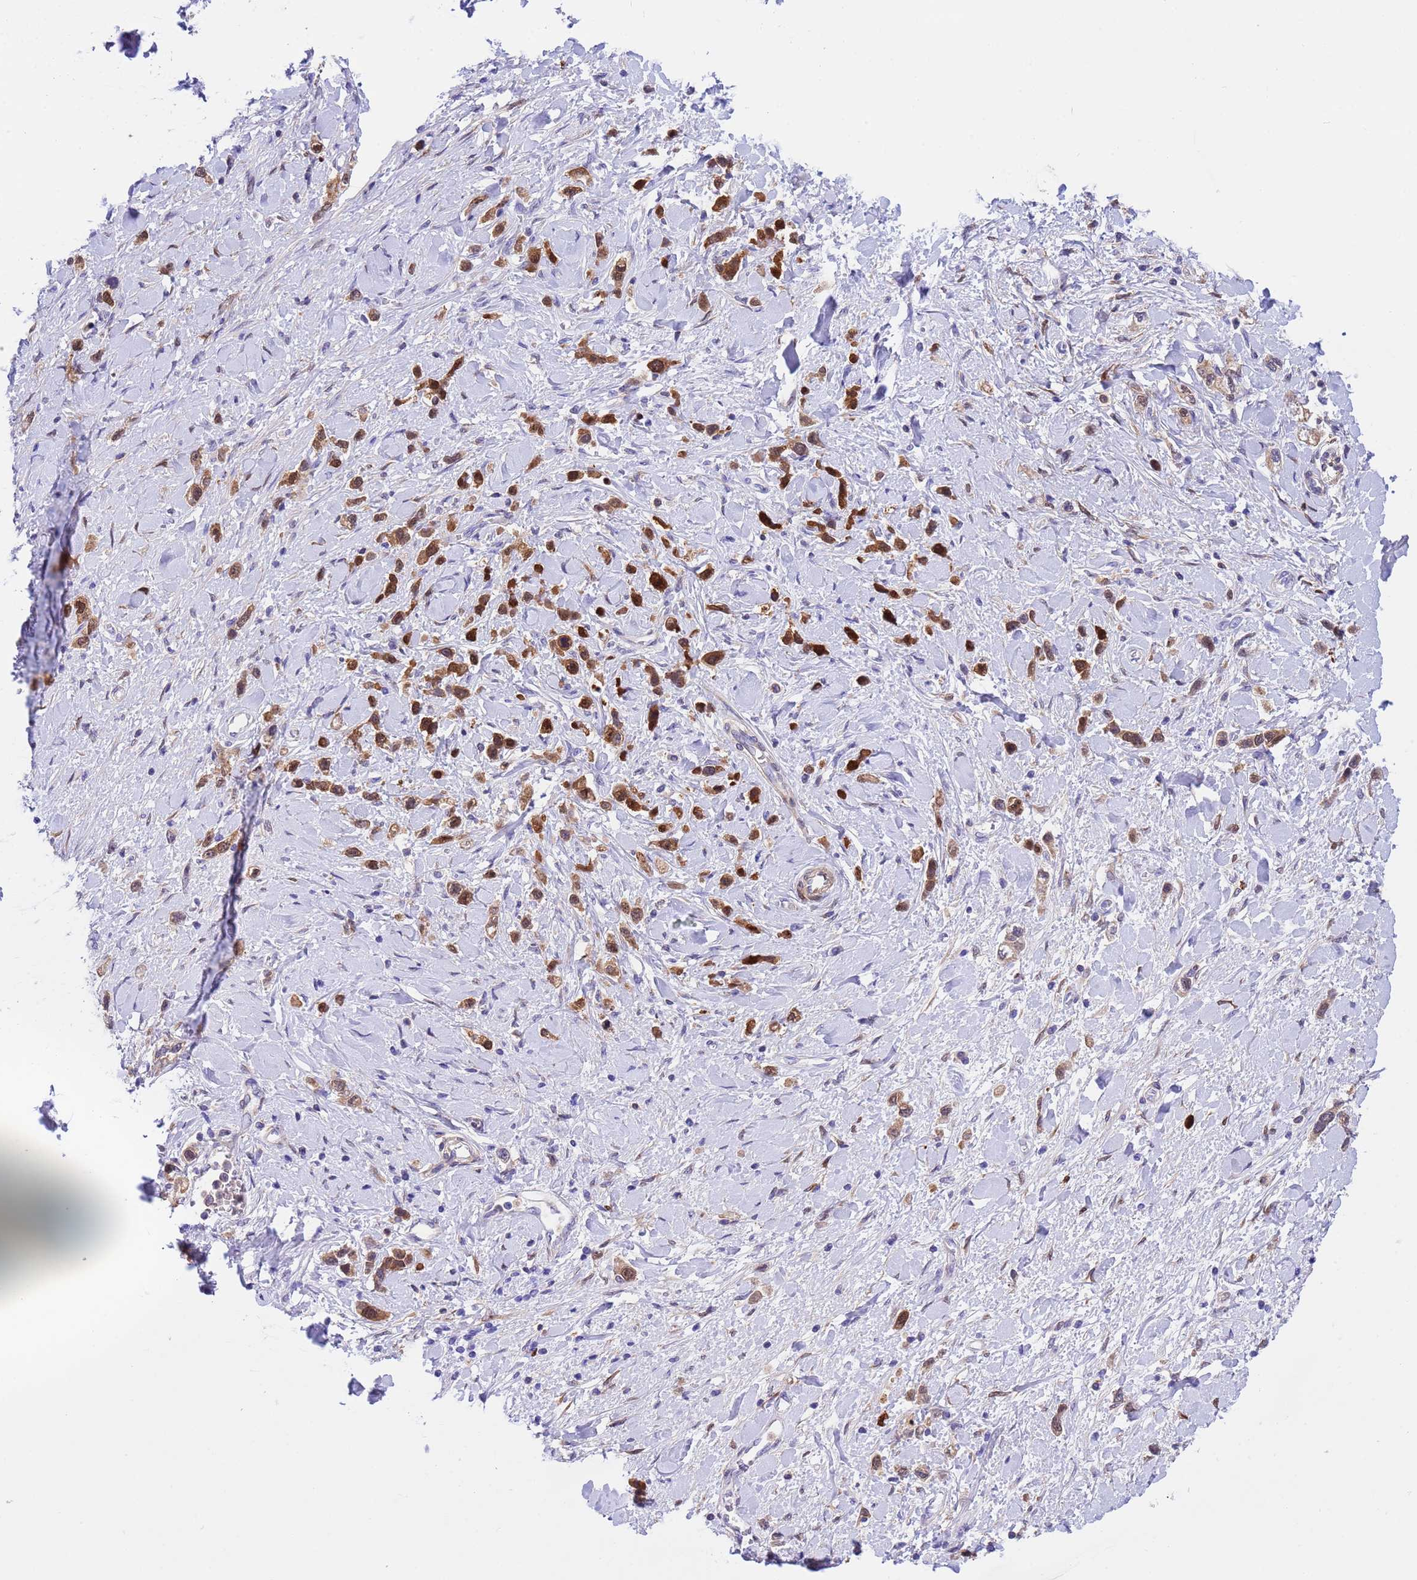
{"staining": {"intensity": "moderate", "quantity": ">75%", "location": "cytoplasmic/membranous,nuclear"}, "tissue": "stomach cancer", "cell_type": "Tumor cells", "image_type": "cancer", "snomed": [{"axis": "morphology", "description": "Normal tissue, NOS"}, {"axis": "morphology", "description": "Adenocarcinoma, NOS"}, {"axis": "topography", "description": "Stomach, upper"}, {"axis": "topography", "description": "Stomach"}], "caption": "A histopathology image of human stomach cancer stained for a protein demonstrates moderate cytoplasmic/membranous and nuclear brown staining in tumor cells.", "gene": "C6orf47", "patient": {"sex": "female", "age": 65}}